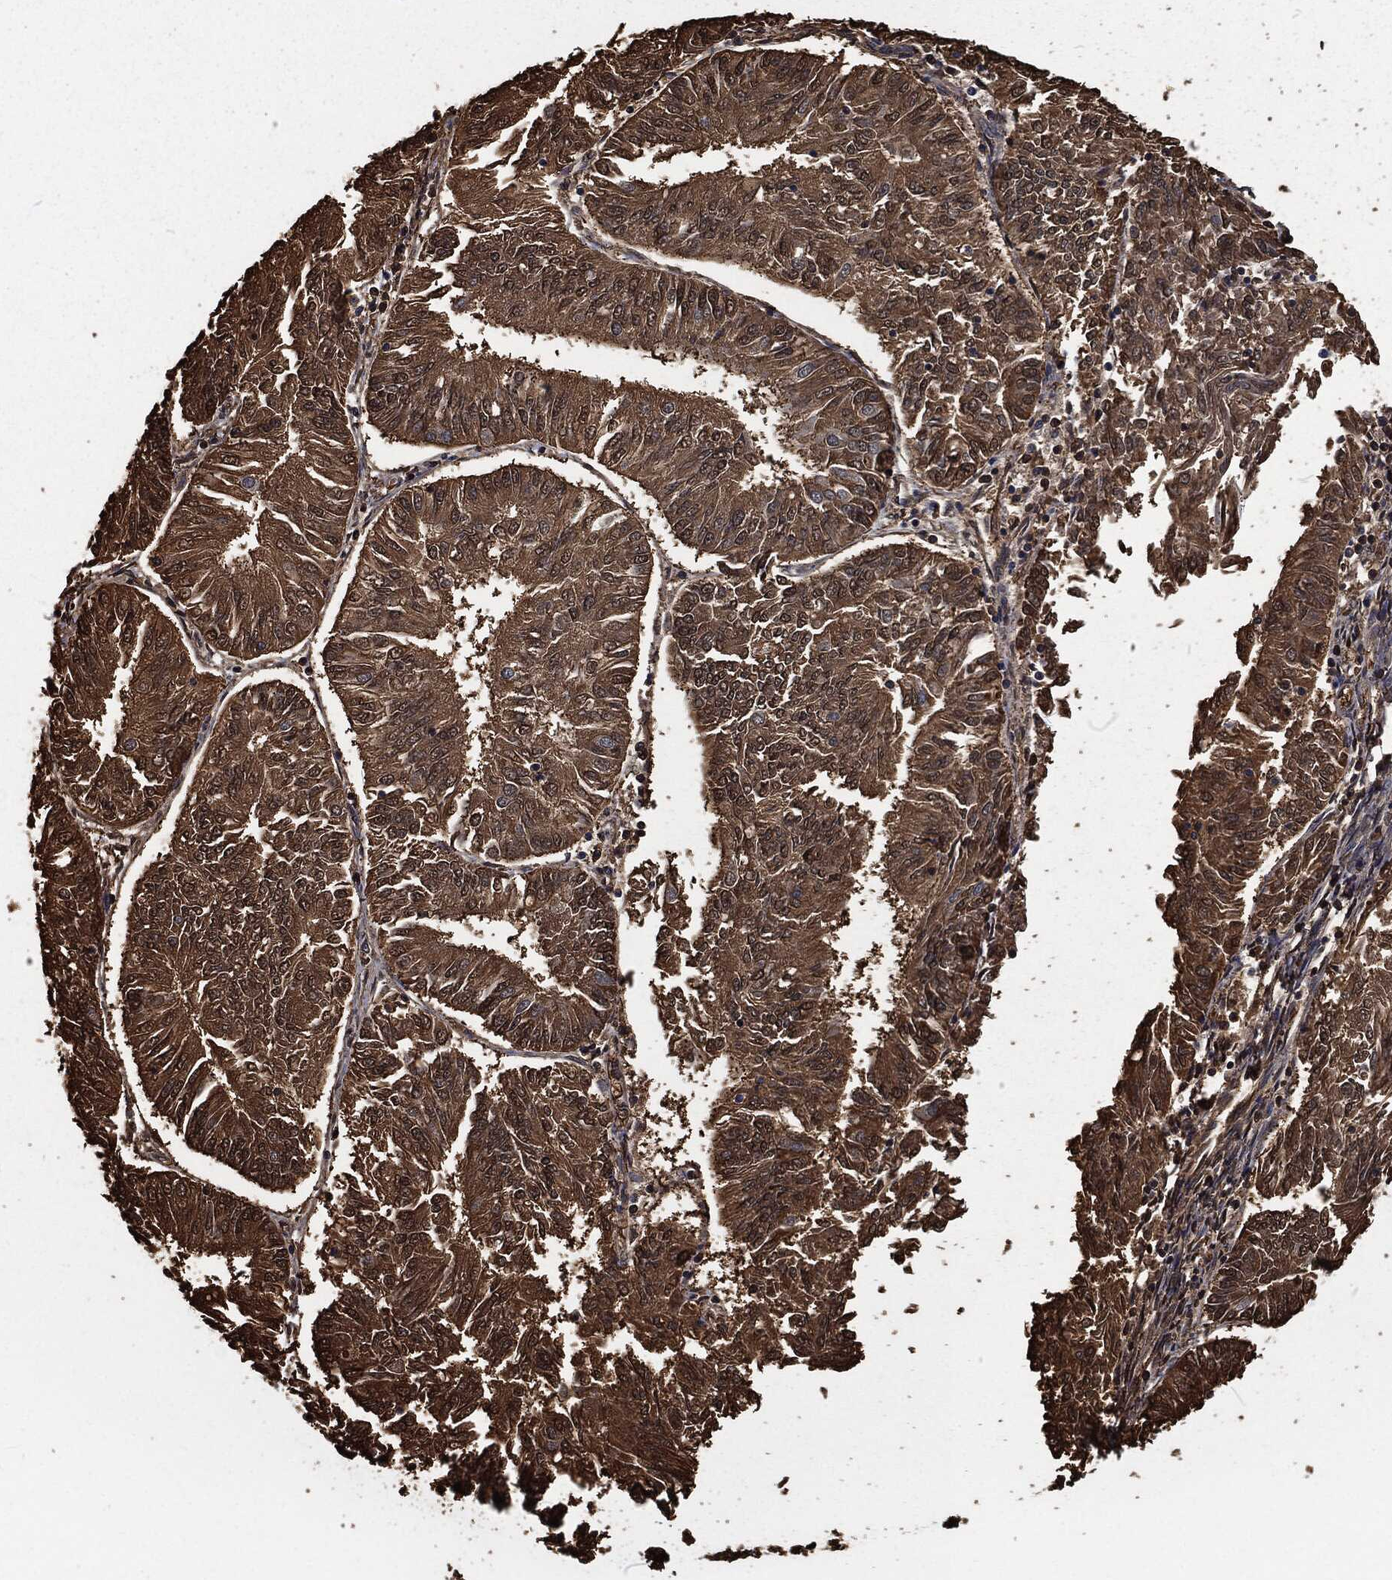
{"staining": {"intensity": "strong", "quantity": "25%-75%", "location": "cytoplasmic/membranous"}, "tissue": "endometrial cancer", "cell_type": "Tumor cells", "image_type": "cancer", "snomed": [{"axis": "morphology", "description": "Adenocarcinoma, NOS"}, {"axis": "topography", "description": "Endometrium"}], "caption": "Human endometrial adenocarcinoma stained for a protein (brown) reveals strong cytoplasmic/membranous positive positivity in approximately 25%-75% of tumor cells.", "gene": "PRDX4", "patient": {"sex": "female", "age": 58}}